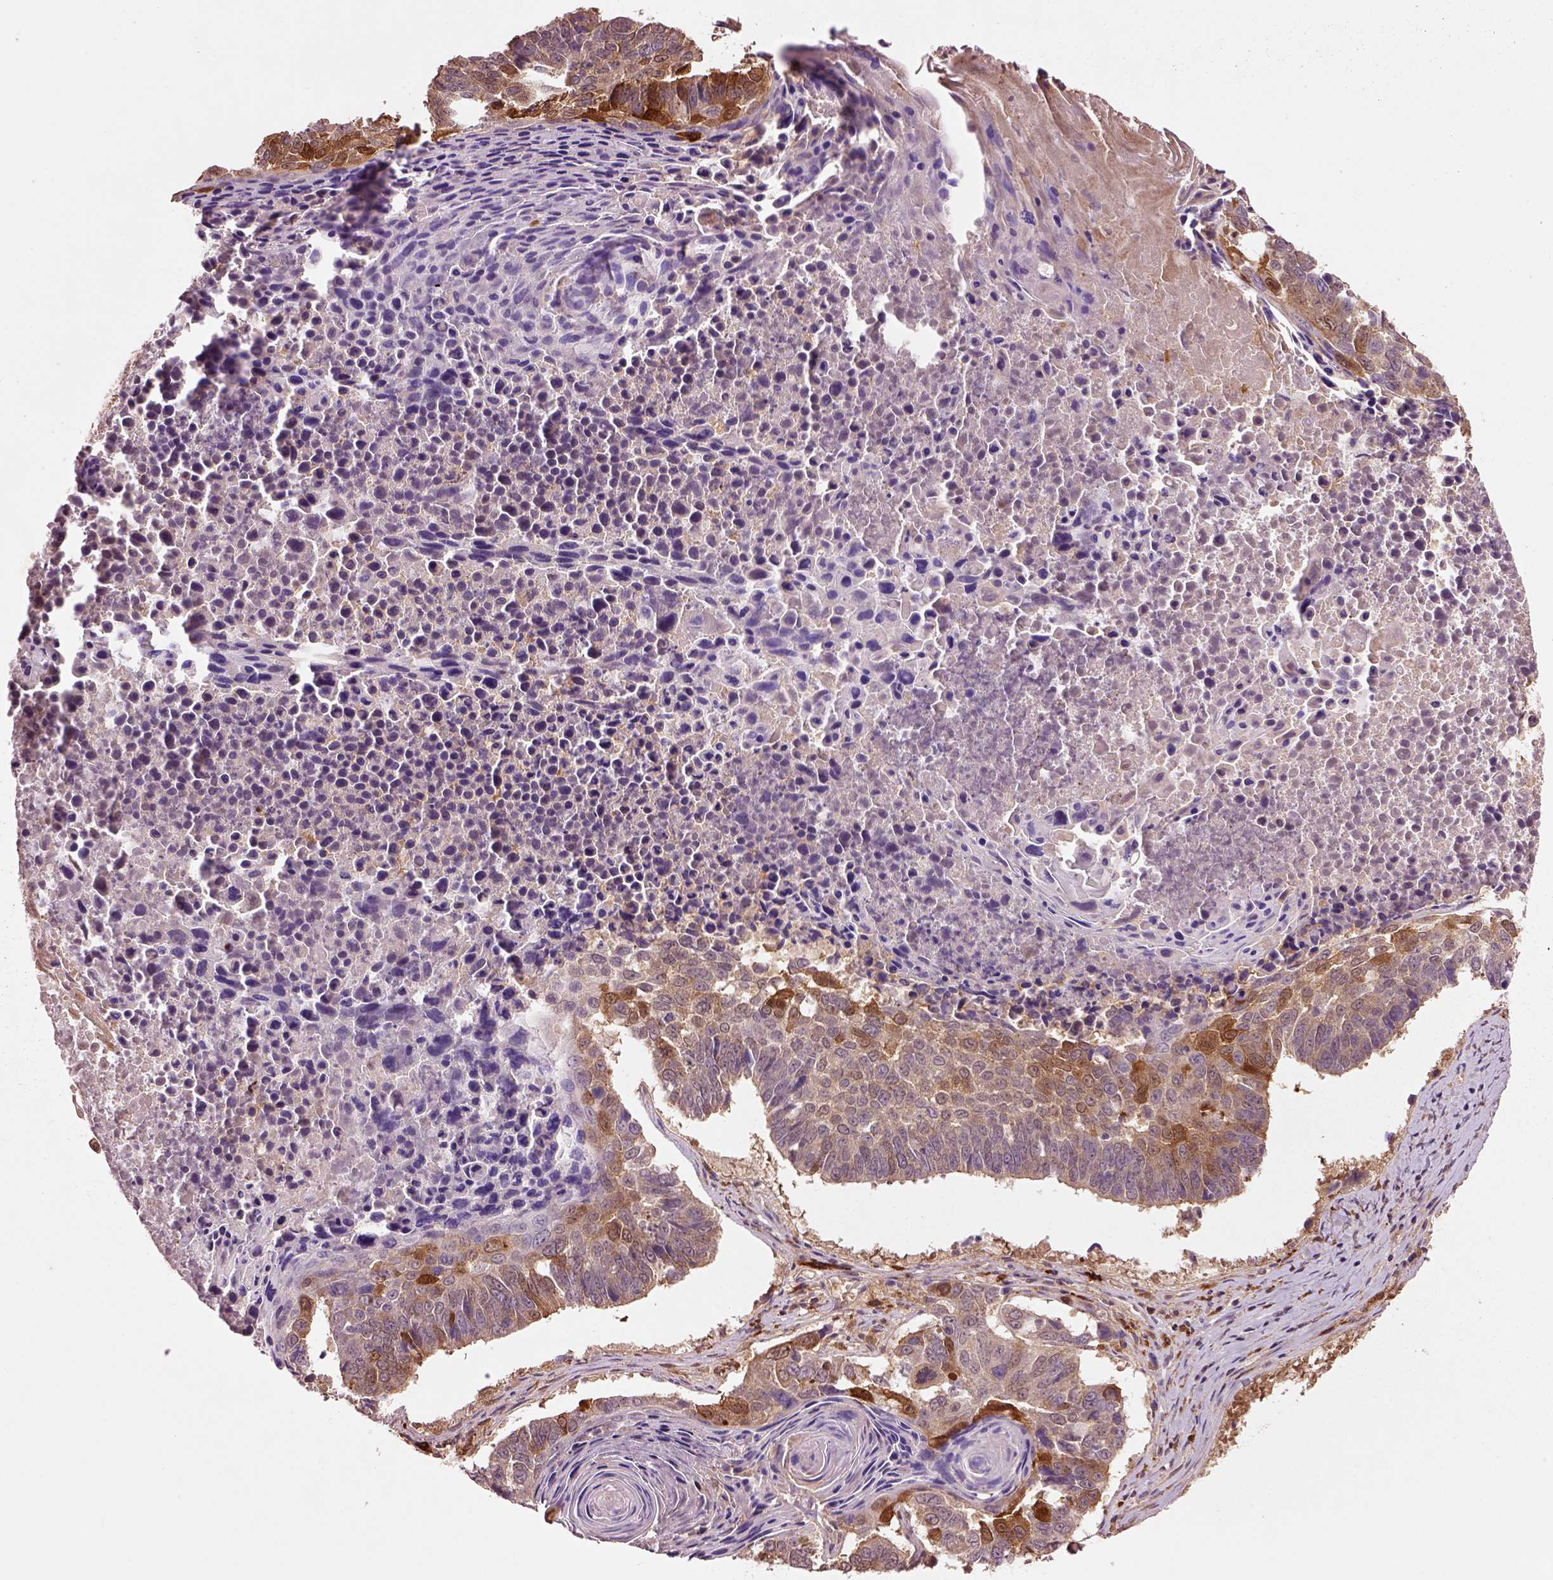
{"staining": {"intensity": "moderate", "quantity": ">75%", "location": "cytoplasmic/membranous"}, "tissue": "lung cancer", "cell_type": "Tumor cells", "image_type": "cancer", "snomed": [{"axis": "morphology", "description": "Squamous cell carcinoma, NOS"}, {"axis": "topography", "description": "Lung"}], "caption": "This image demonstrates IHC staining of squamous cell carcinoma (lung), with medium moderate cytoplasmic/membranous positivity in approximately >75% of tumor cells.", "gene": "MDP1", "patient": {"sex": "male", "age": 73}}